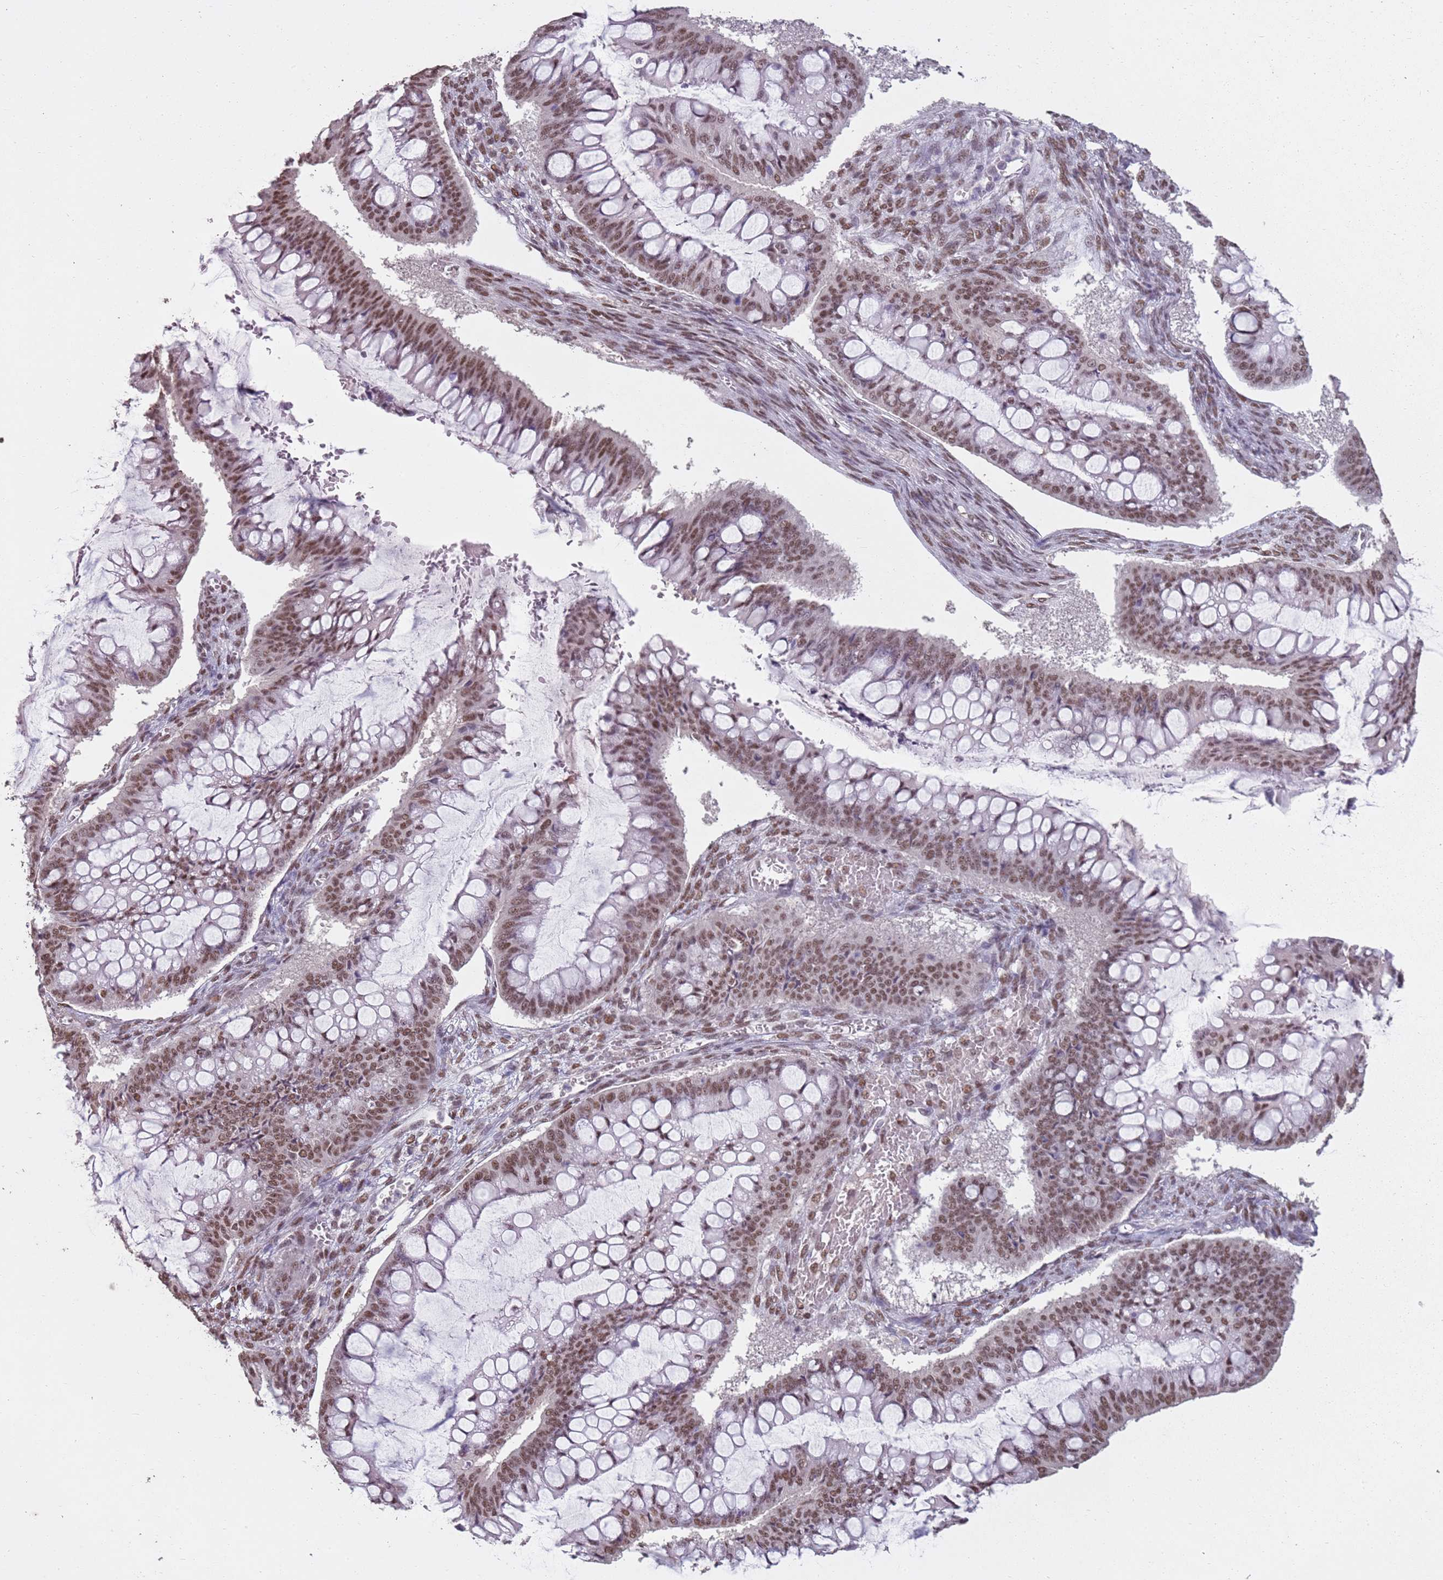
{"staining": {"intensity": "moderate", "quantity": ">75%", "location": "nuclear"}, "tissue": "ovarian cancer", "cell_type": "Tumor cells", "image_type": "cancer", "snomed": [{"axis": "morphology", "description": "Cystadenocarcinoma, mucinous, NOS"}, {"axis": "topography", "description": "Ovary"}], "caption": "IHC staining of ovarian cancer (mucinous cystadenocarcinoma), which displays medium levels of moderate nuclear positivity in about >75% of tumor cells indicating moderate nuclear protein expression. The staining was performed using DAB (brown) for protein detection and nuclei were counterstained in hematoxylin (blue).", "gene": "ARL14EP", "patient": {"sex": "female", "age": 73}}